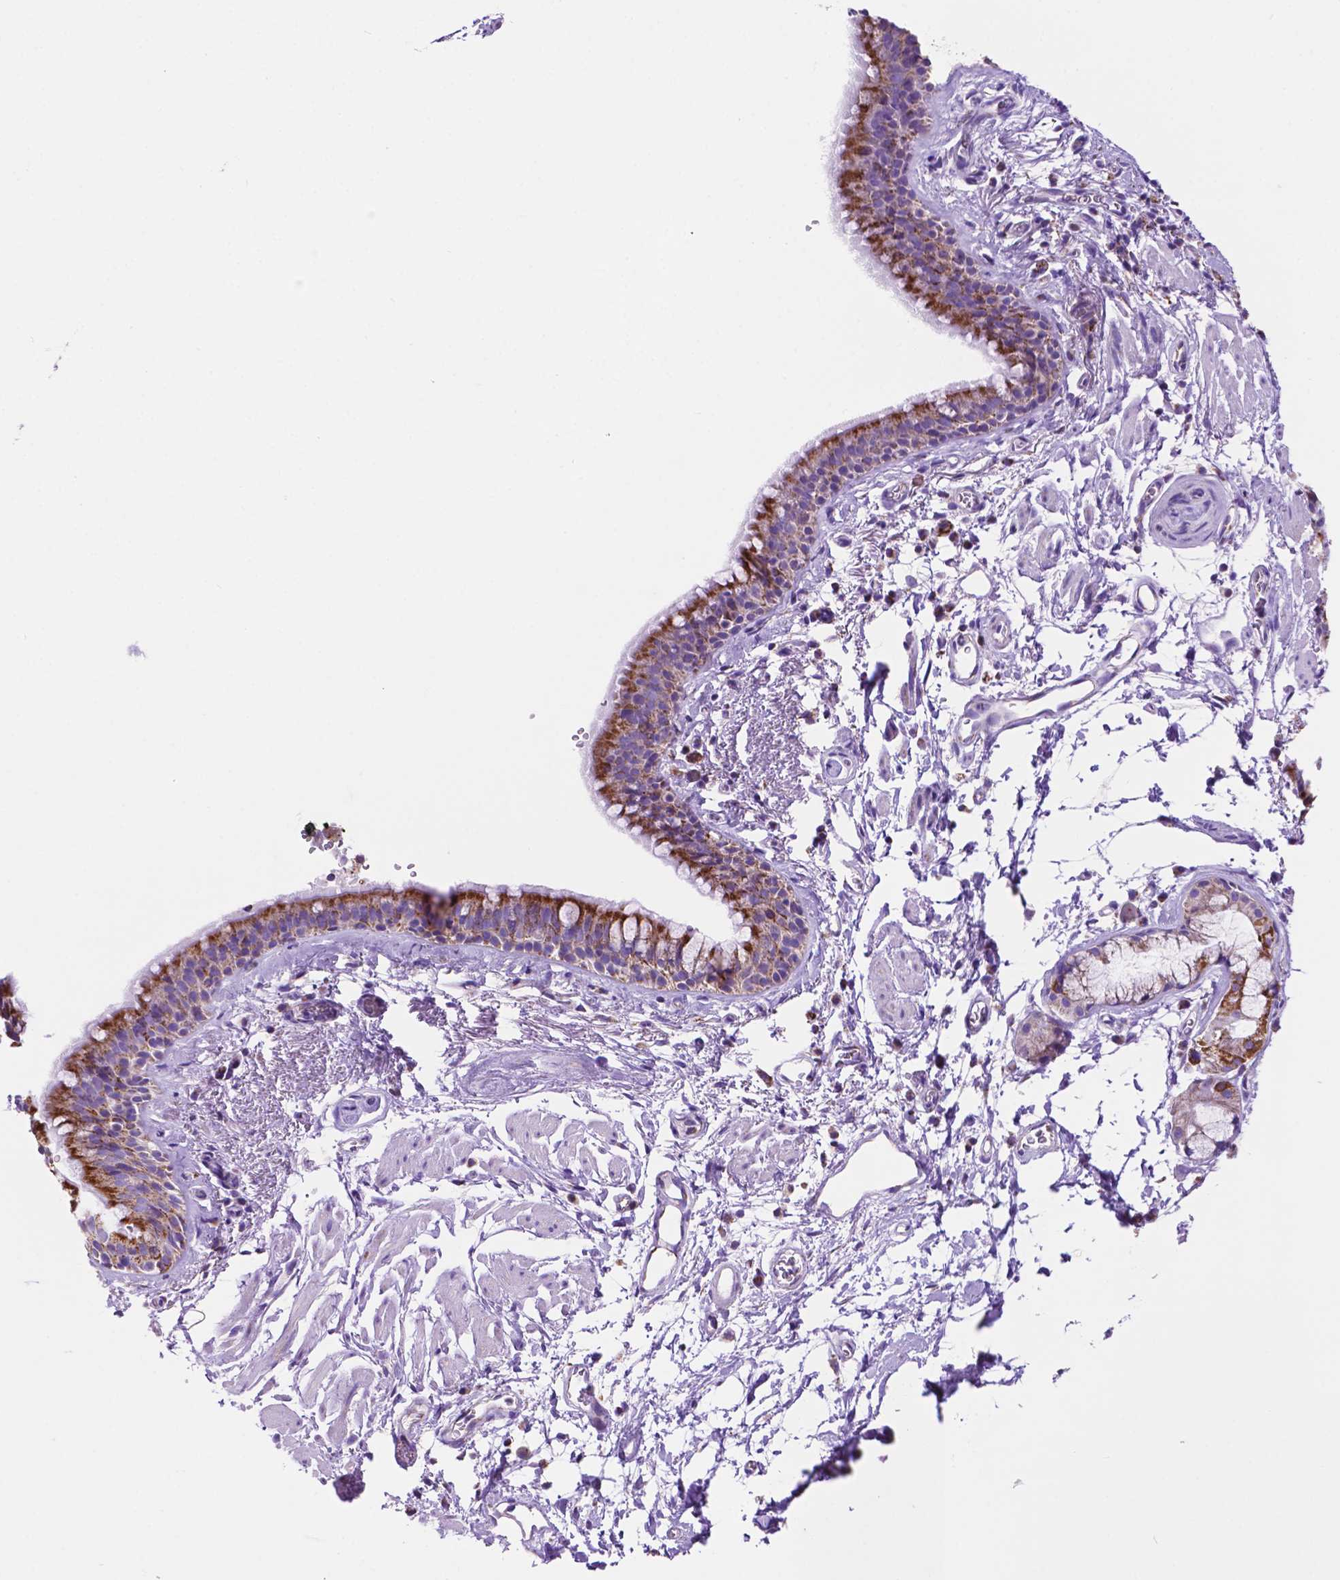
{"staining": {"intensity": "strong", "quantity": ">75%", "location": "cytoplasmic/membranous"}, "tissue": "bronchus", "cell_type": "Respiratory epithelial cells", "image_type": "normal", "snomed": [{"axis": "morphology", "description": "Normal tissue, NOS"}, {"axis": "topography", "description": "Cartilage tissue"}, {"axis": "topography", "description": "Bronchus"}], "caption": "Normal bronchus reveals strong cytoplasmic/membranous expression in approximately >75% of respiratory epithelial cells, visualized by immunohistochemistry.", "gene": "GDPD5", "patient": {"sex": "male", "age": 58}}